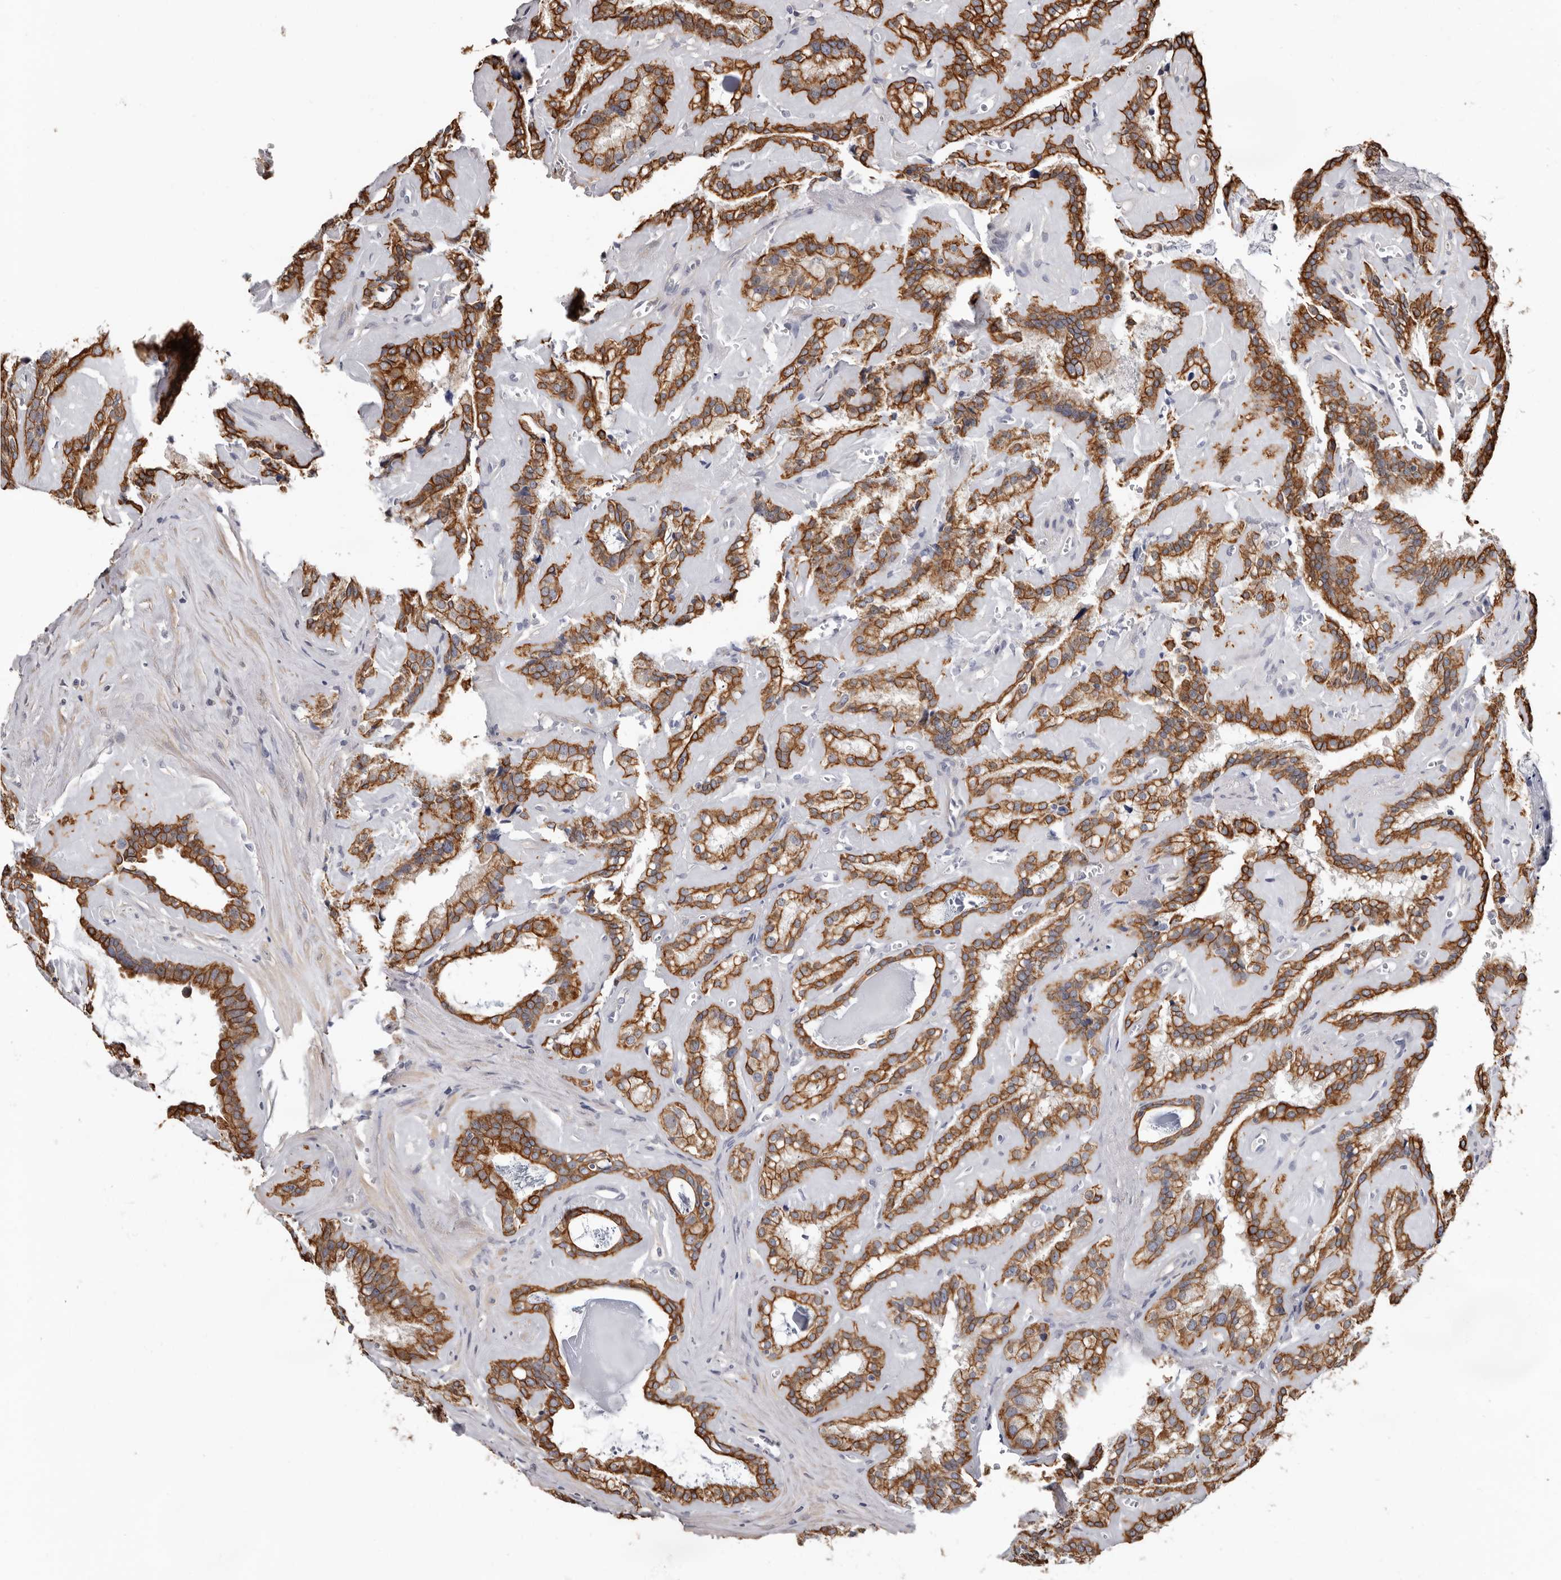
{"staining": {"intensity": "strong", "quantity": ">75%", "location": "cytoplasmic/membranous"}, "tissue": "seminal vesicle", "cell_type": "Glandular cells", "image_type": "normal", "snomed": [{"axis": "morphology", "description": "Normal tissue, NOS"}, {"axis": "topography", "description": "Prostate"}, {"axis": "topography", "description": "Seminal veicle"}], "caption": "A brown stain labels strong cytoplasmic/membranous positivity of a protein in glandular cells of benign human seminal vesicle. The protein is stained brown, and the nuclei are stained in blue (DAB (3,3'-diaminobenzidine) IHC with brightfield microscopy, high magnification).", "gene": "MRPL18", "patient": {"sex": "male", "age": 59}}